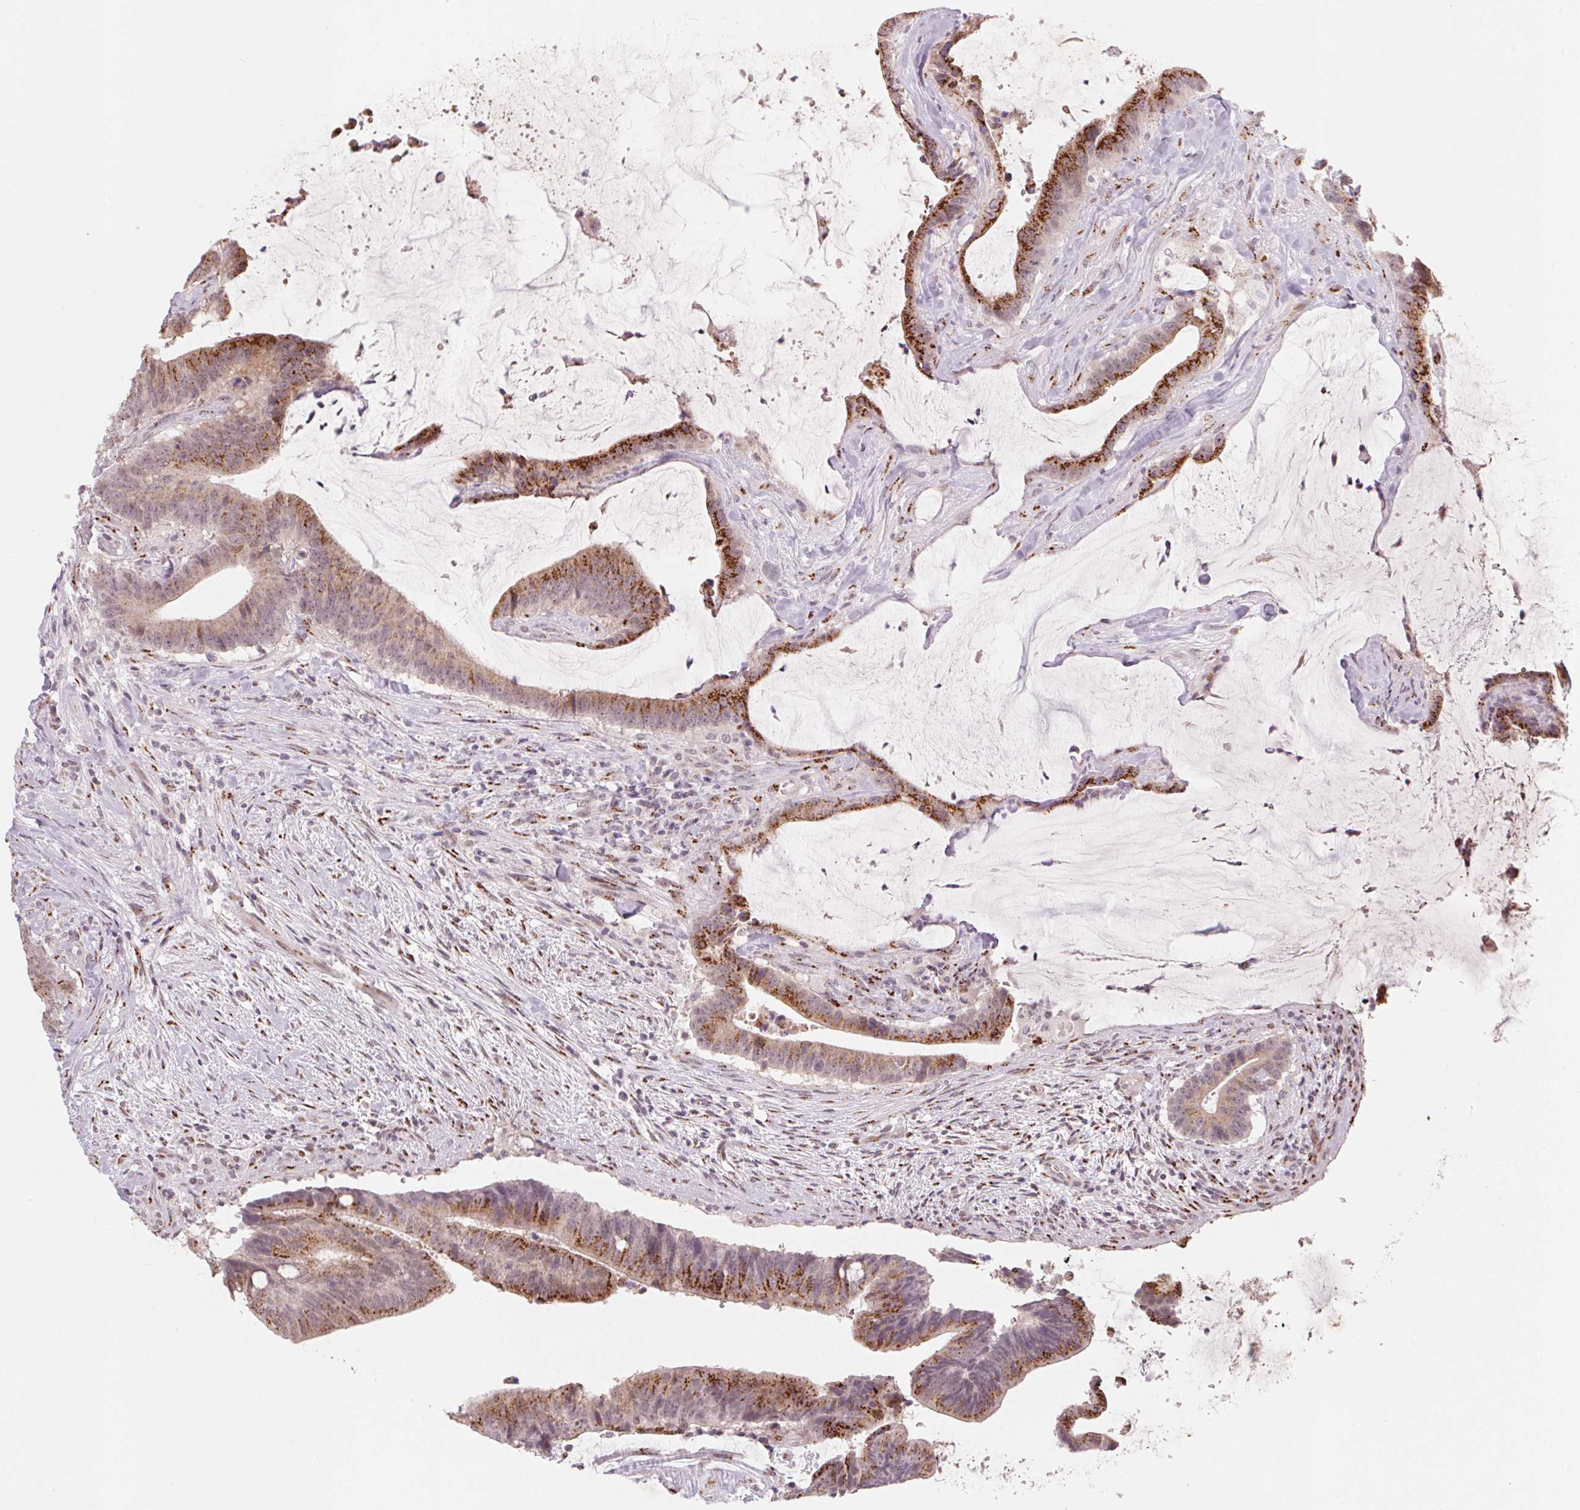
{"staining": {"intensity": "strong", "quantity": "25%-75%", "location": "cytoplasmic/membranous"}, "tissue": "colorectal cancer", "cell_type": "Tumor cells", "image_type": "cancer", "snomed": [{"axis": "morphology", "description": "Adenocarcinoma, NOS"}, {"axis": "topography", "description": "Colon"}], "caption": "Protein staining by immunohistochemistry shows strong cytoplasmic/membranous positivity in approximately 25%-75% of tumor cells in adenocarcinoma (colorectal). (DAB (3,3'-diaminobenzidine) IHC, brown staining for protein, blue staining for nuclei).", "gene": "RAB22A", "patient": {"sex": "female", "age": 43}}